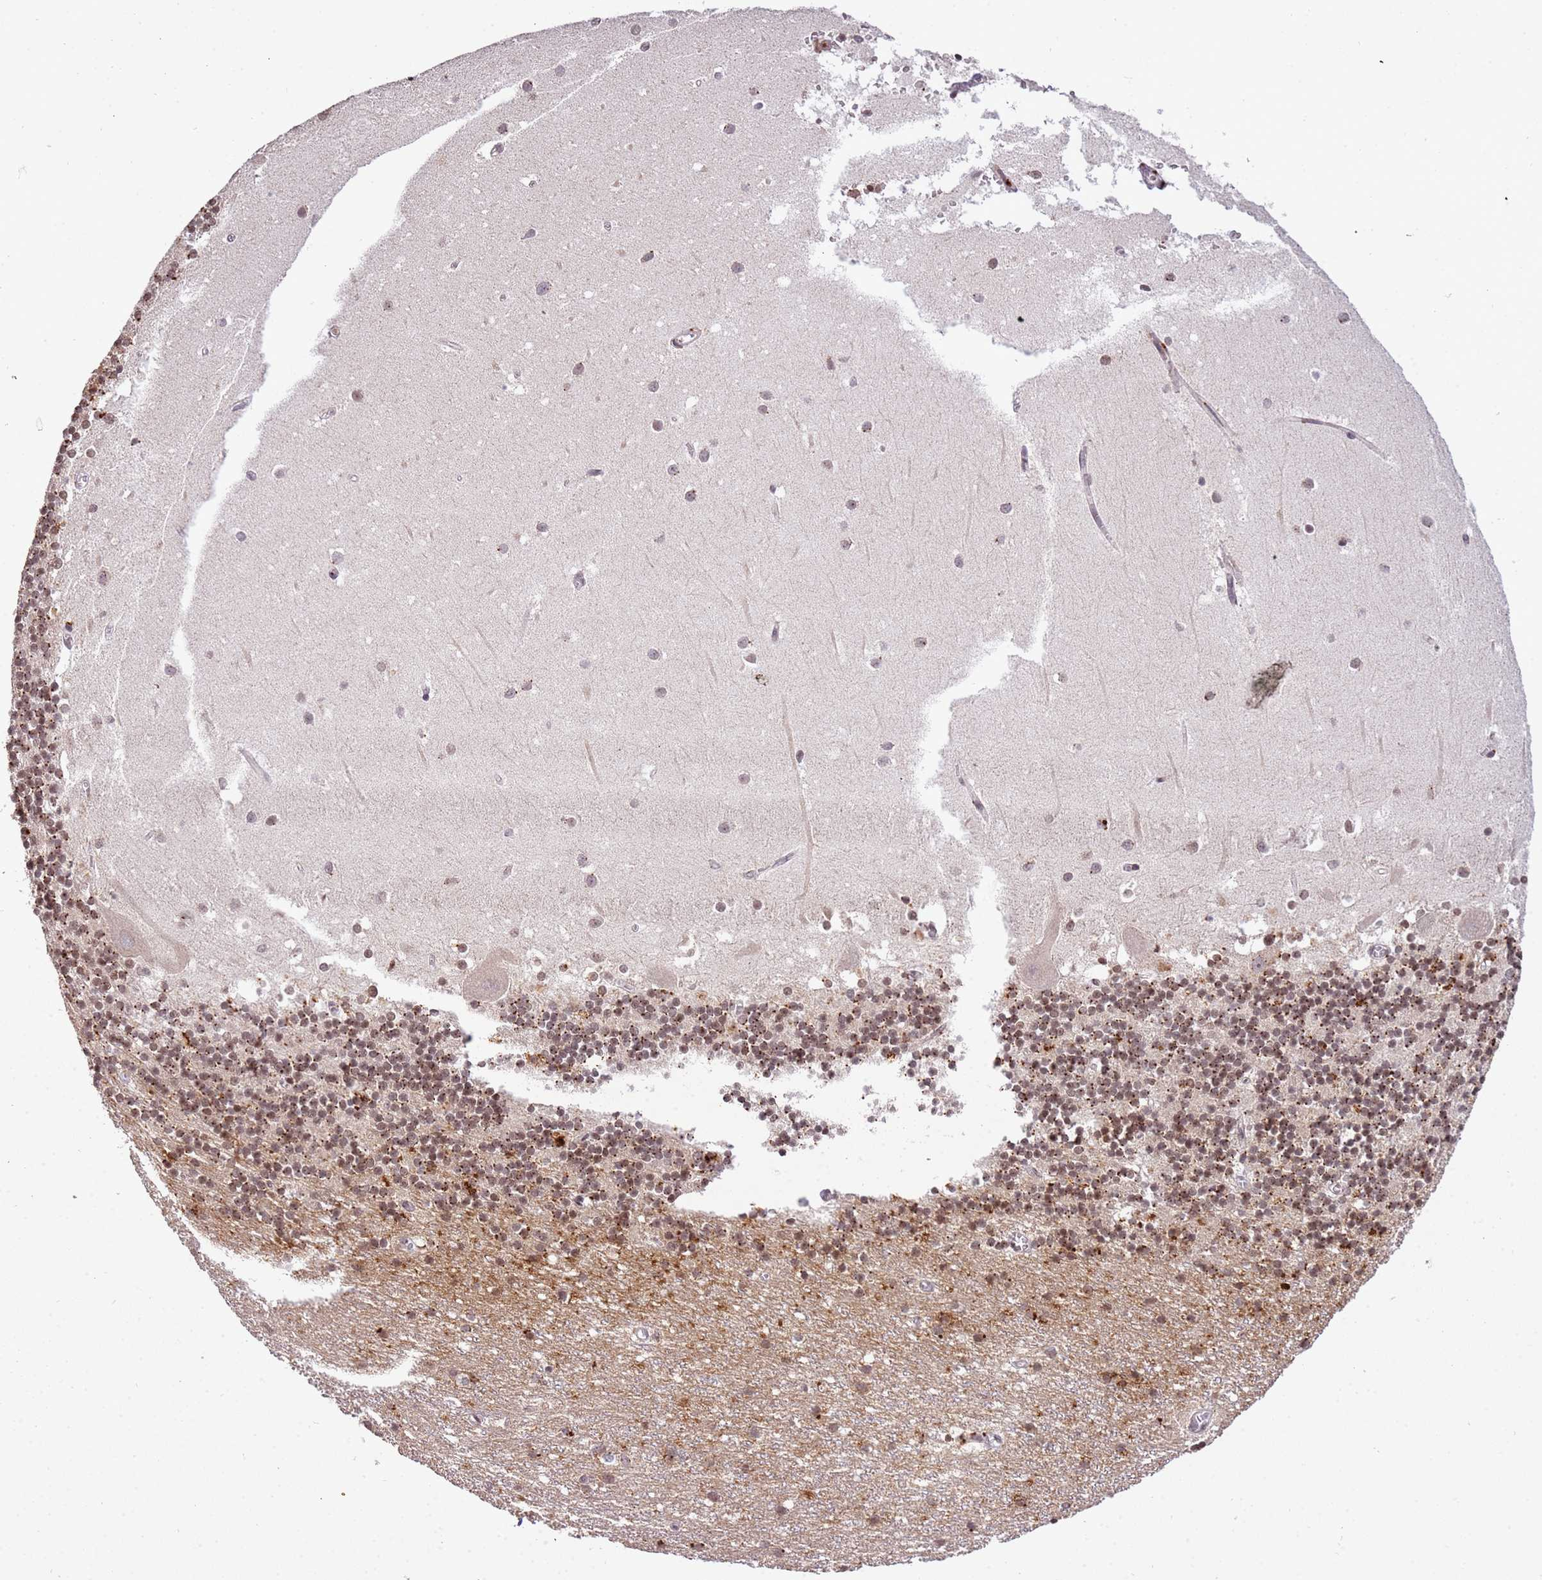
{"staining": {"intensity": "moderate", "quantity": ">75%", "location": "cytoplasmic/membranous,nuclear"}, "tissue": "cerebellum", "cell_type": "Cells in granular layer", "image_type": "normal", "snomed": [{"axis": "morphology", "description": "Normal tissue, NOS"}, {"axis": "topography", "description": "Cerebellum"}], "caption": "IHC of normal cerebellum displays medium levels of moderate cytoplasmic/membranous,nuclear expression in about >75% of cells in granular layer. (DAB (3,3'-diaminobenzidine) IHC with brightfield microscopy, high magnification).", "gene": "SAMSN1", "patient": {"sex": "male", "age": 54}}